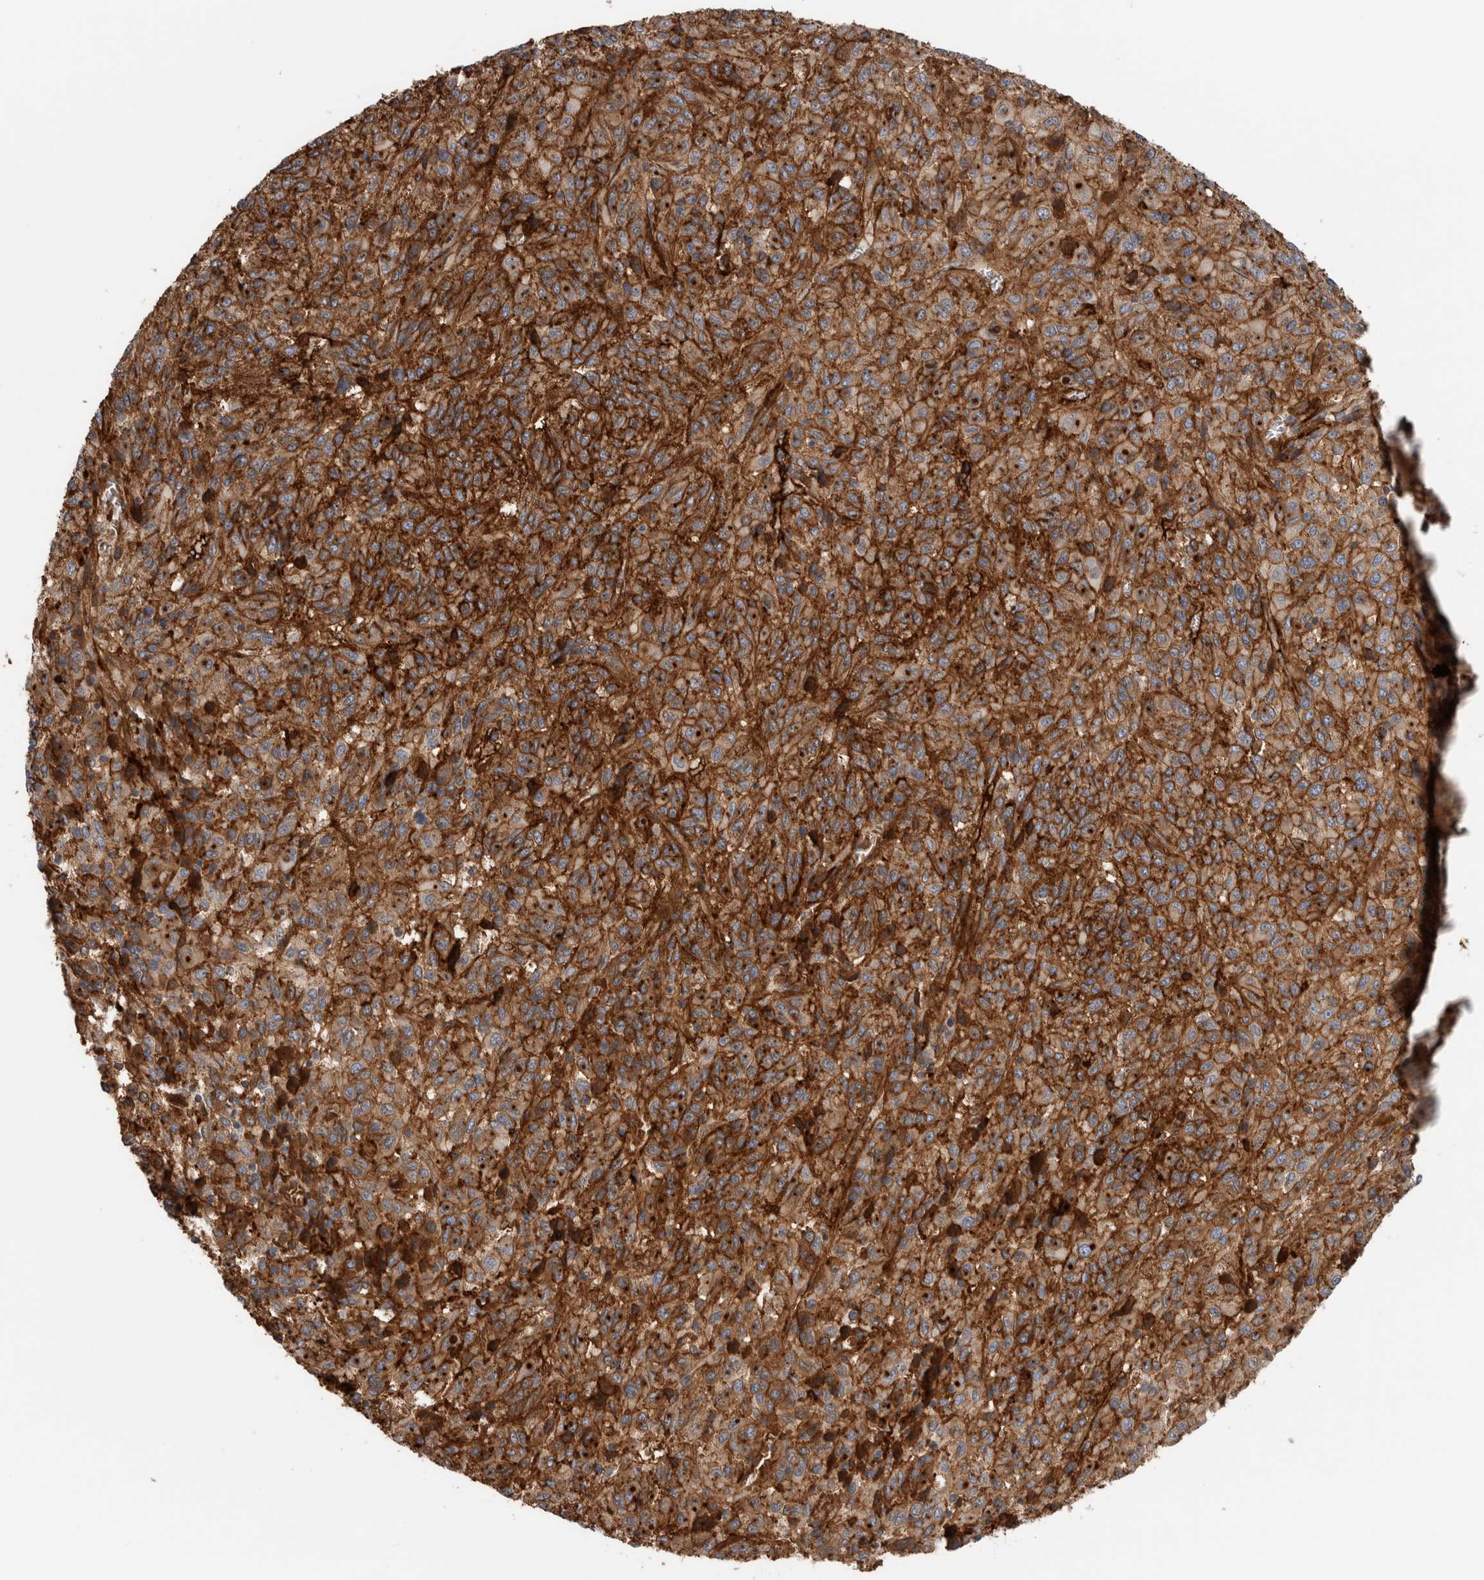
{"staining": {"intensity": "strong", "quantity": ">75%", "location": "cytoplasmic/membranous"}, "tissue": "melanoma", "cell_type": "Tumor cells", "image_type": "cancer", "snomed": [{"axis": "morphology", "description": "Malignant melanoma, Metastatic site"}, {"axis": "topography", "description": "Lung"}], "caption": "Protein expression by IHC shows strong cytoplasmic/membranous expression in about >75% of tumor cells in melanoma.", "gene": "CD59", "patient": {"sex": "male", "age": 64}}